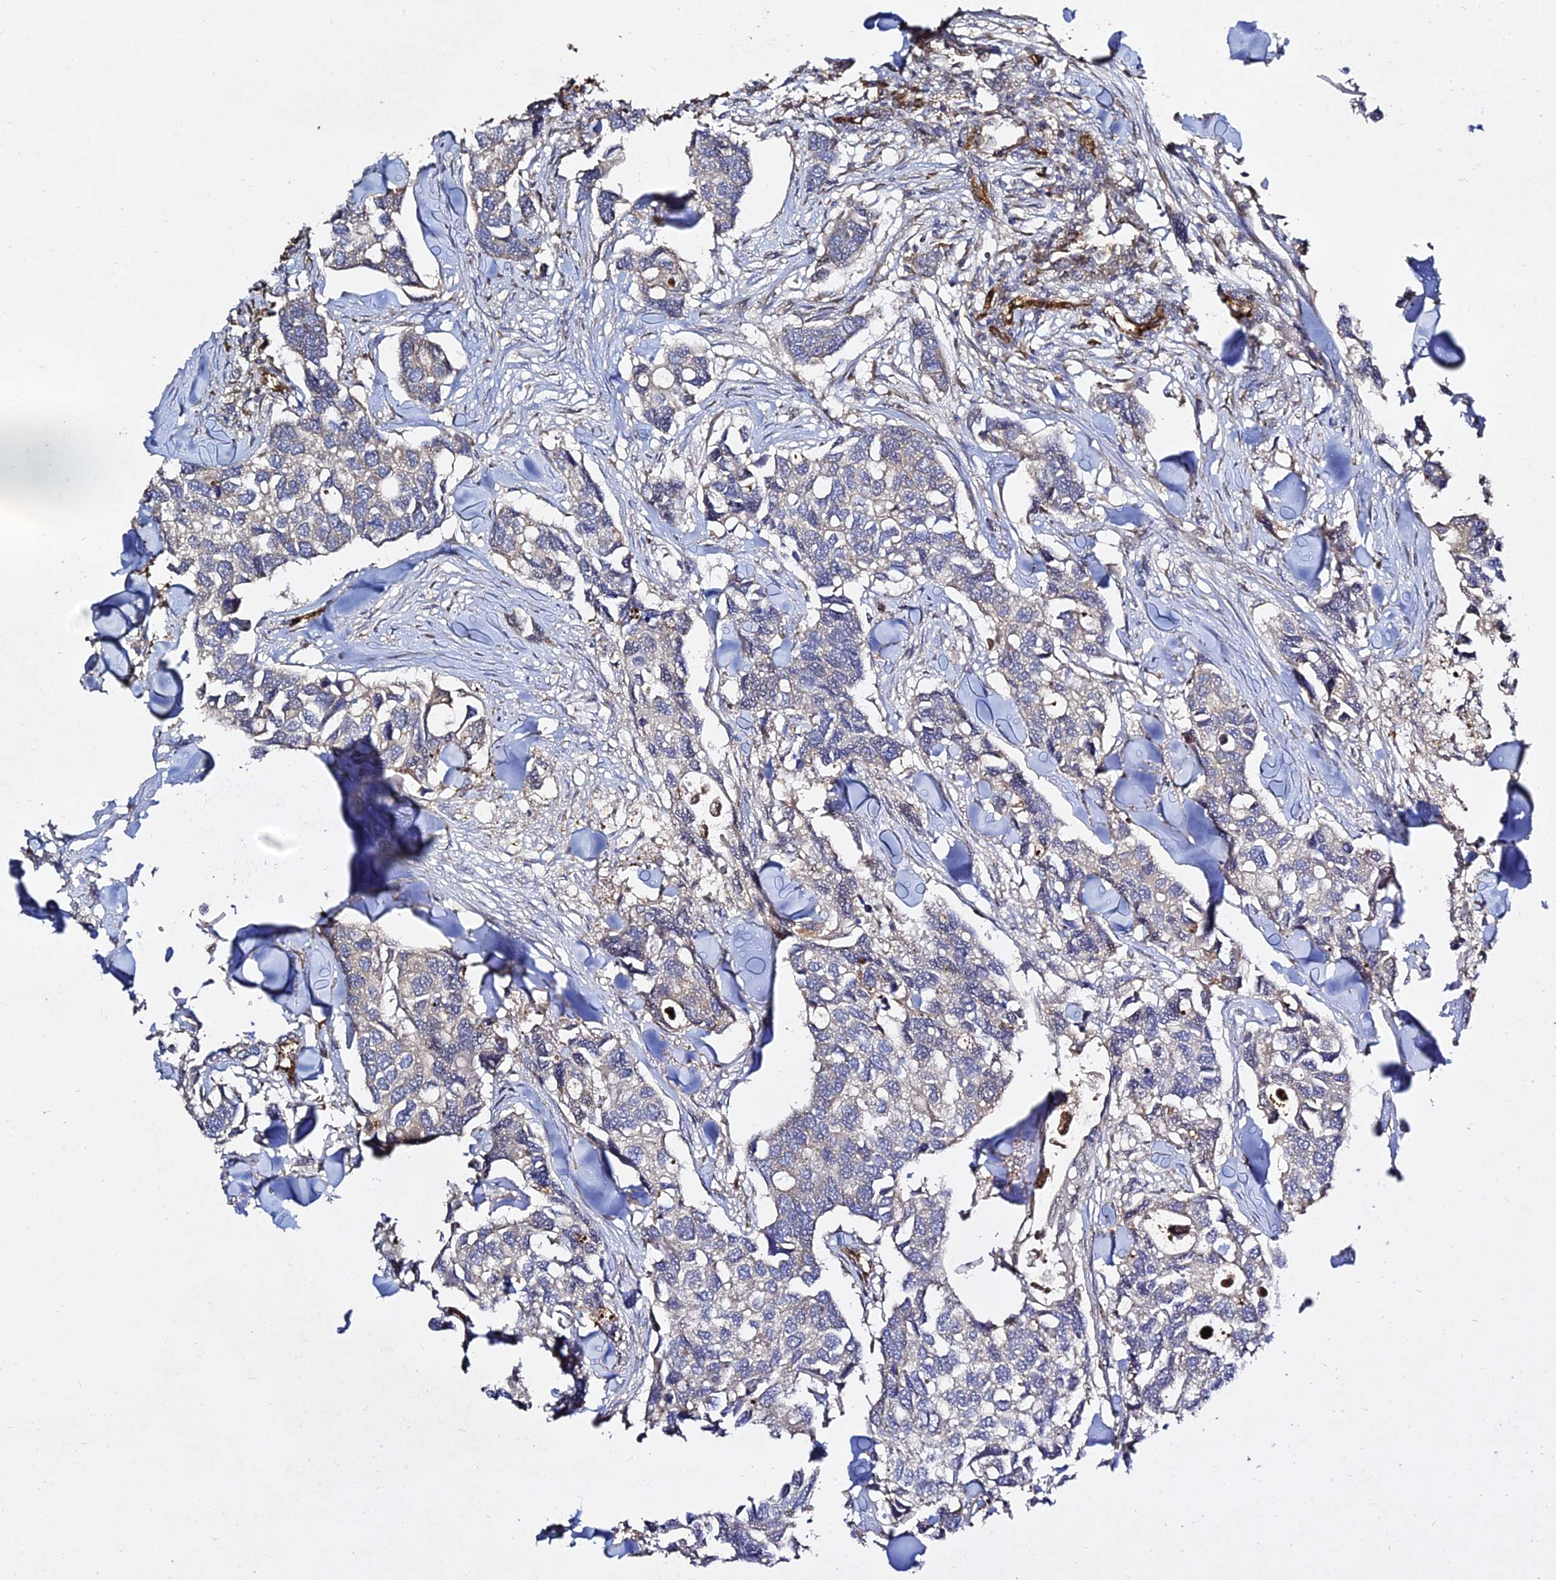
{"staining": {"intensity": "negative", "quantity": "none", "location": "none"}, "tissue": "breast cancer", "cell_type": "Tumor cells", "image_type": "cancer", "snomed": [{"axis": "morphology", "description": "Duct carcinoma"}, {"axis": "topography", "description": "Breast"}], "caption": "Tumor cells are negative for brown protein staining in breast cancer.", "gene": "GRTP1", "patient": {"sex": "female", "age": 83}}